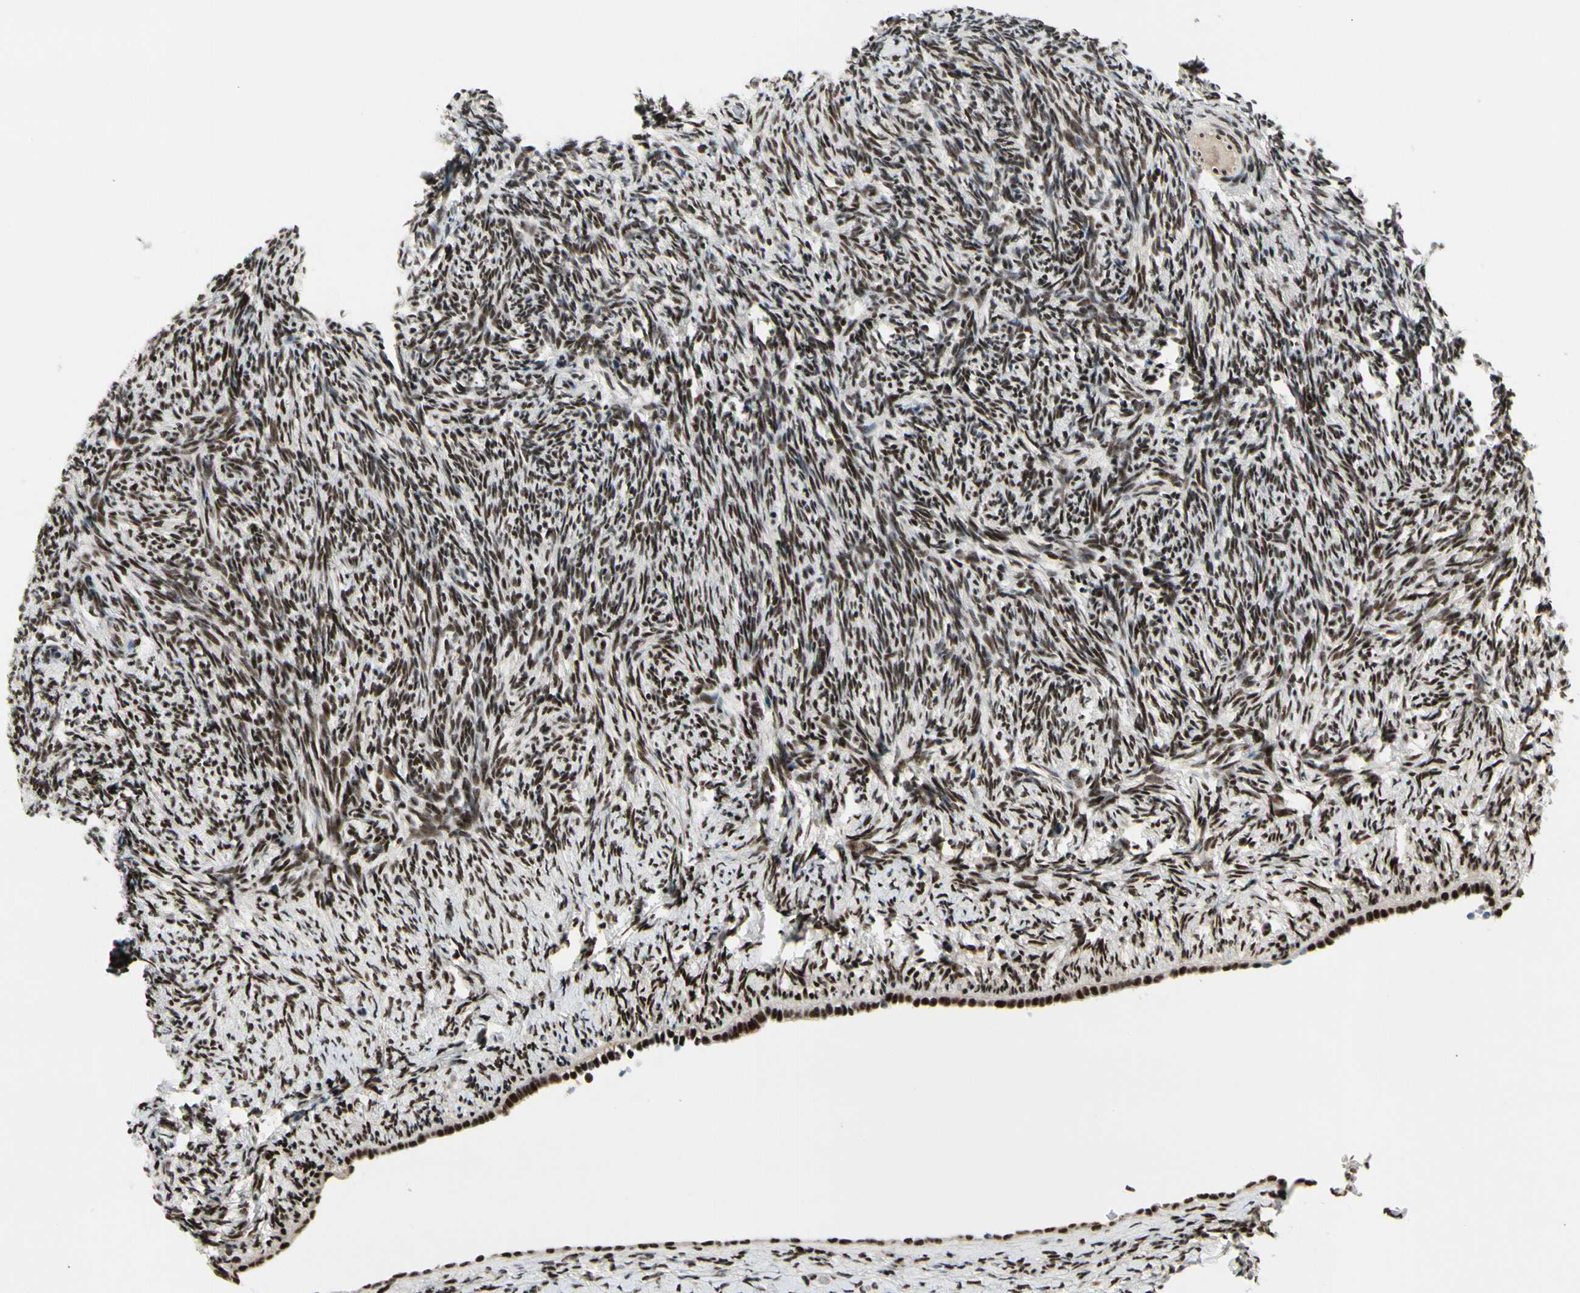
{"staining": {"intensity": "strong", "quantity": ">75%", "location": "nuclear"}, "tissue": "ovary", "cell_type": "Ovarian stroma cells", "image_type": "normal", "snomed": [{"axis": "morphology", "description": "Normal tissue, NOS"}, {"axis": "topography", "description": "Ovary"}], "caption": "Ovarian stroma cells exhibit high levels of strong nuclear expression in approximately >75% of cells in unremarkable human ovary.", "gene": "SRSF11", "patient": {"sex": "female", "age": 60}}